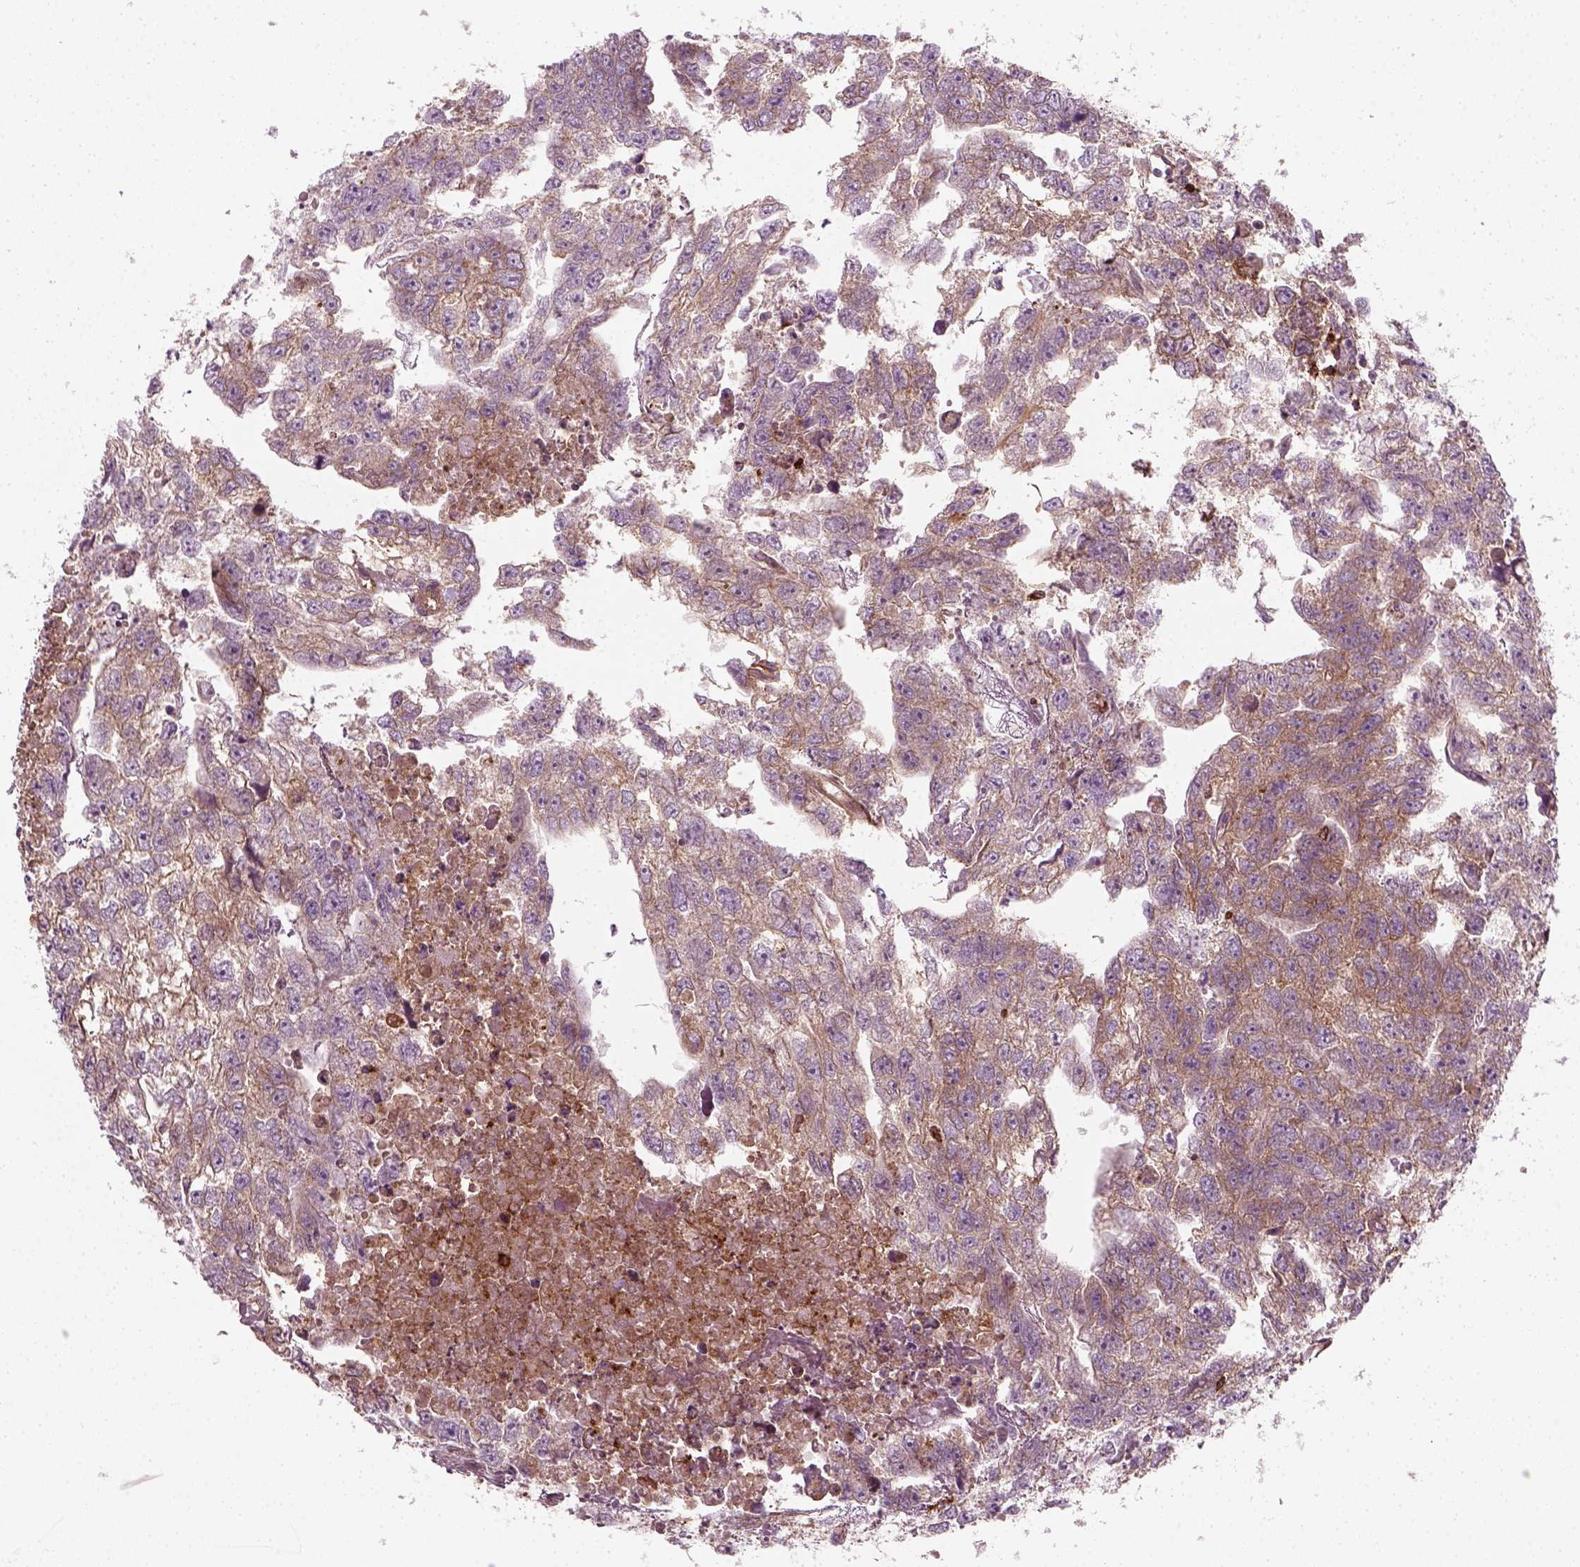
{"staining": {"intensity": "weak", "quantity": ">75%", "location": "cytoplasmic/membranous"}, "tissue": "testis cancer", "cell_type": "Tumor cells", "image_type": "cancer", "snomed": [{"axis": "morphology", "description": "Carcinoma, Embryonal, NOS"}, {"axis": "morphology", "description": "Teratoma, malignant, NOS"}, {"axis": "topography", "description": "Testis"}], "caption": "About >75% of tumor cells in teratoma (malignant) (testis) demonstrate weak cytoplasmic/membranous protein expression as visualized by brown immunohistochemical staining.", "gene": "NPTN", "patient": {"sex": "male", "age": 44}}